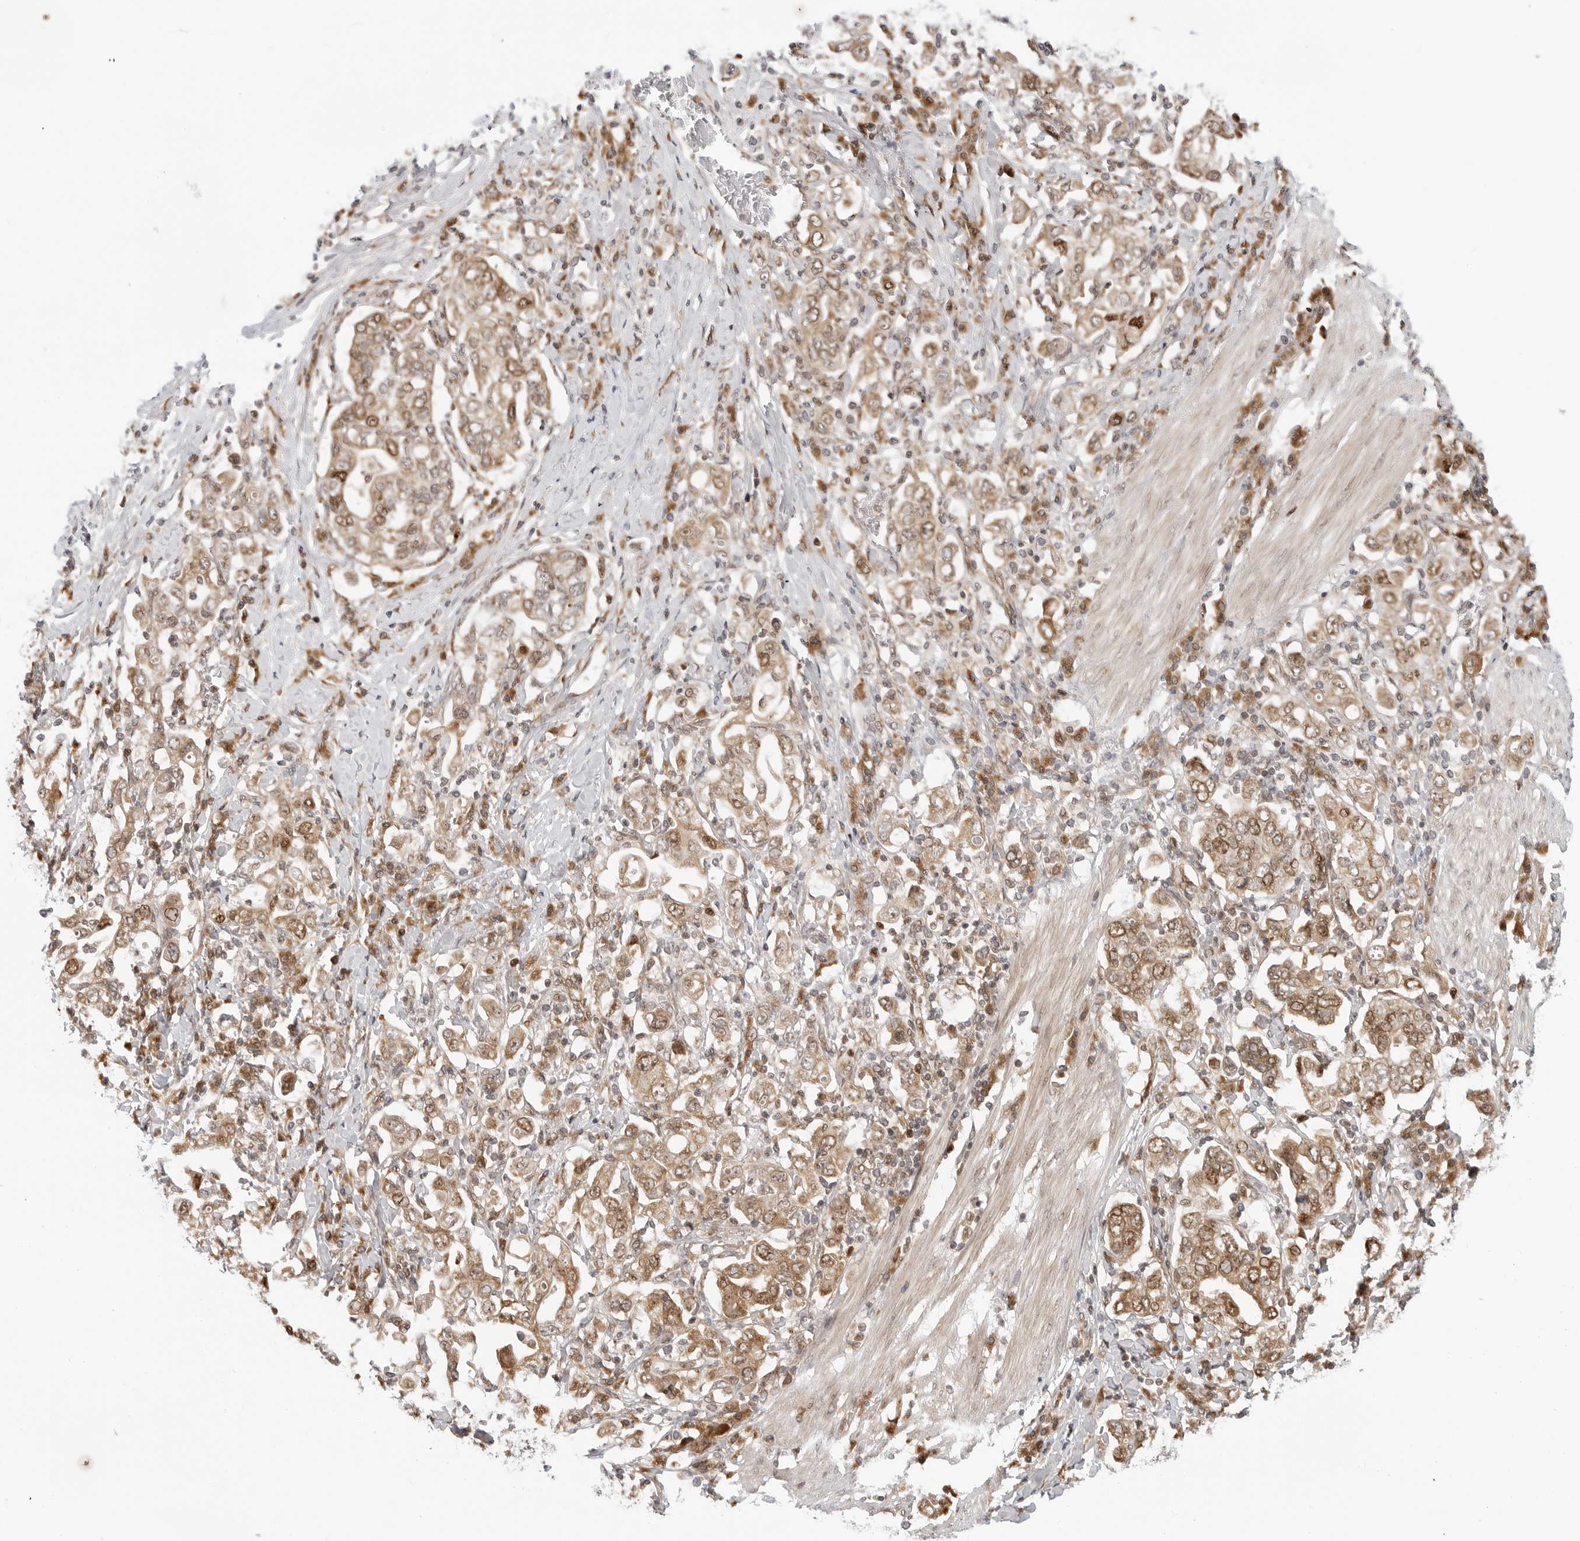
{"staining": {"intensity": "moderate", "quantity": ">75%", "location": "cytoplasmic/membranous,nuclear"}, "tissue": "stomach cancer", "cell_type": "Tumor cells", "image_type": "cancer", "snomed": [{"axis": "morphology", "description": "Adenocarcinoma, NOS"}, {"axis": "topography", "description": "Stomach, upper"}], "caption": "Immunohistochemistry (DAB) staining of stomach cancer (adenocarcinoma) shows moderate cytoplasmic/membranous and nuclear protein positivity in about >75% of tumor cells. Using DAB (3,3'-diaminobenzidine) (brown) and hematoxylin (blue) stains, captured at high magnification using brightfield microscopy.", "gene": "TIPRL", "patient": {"sex": "male", "age": 62}}